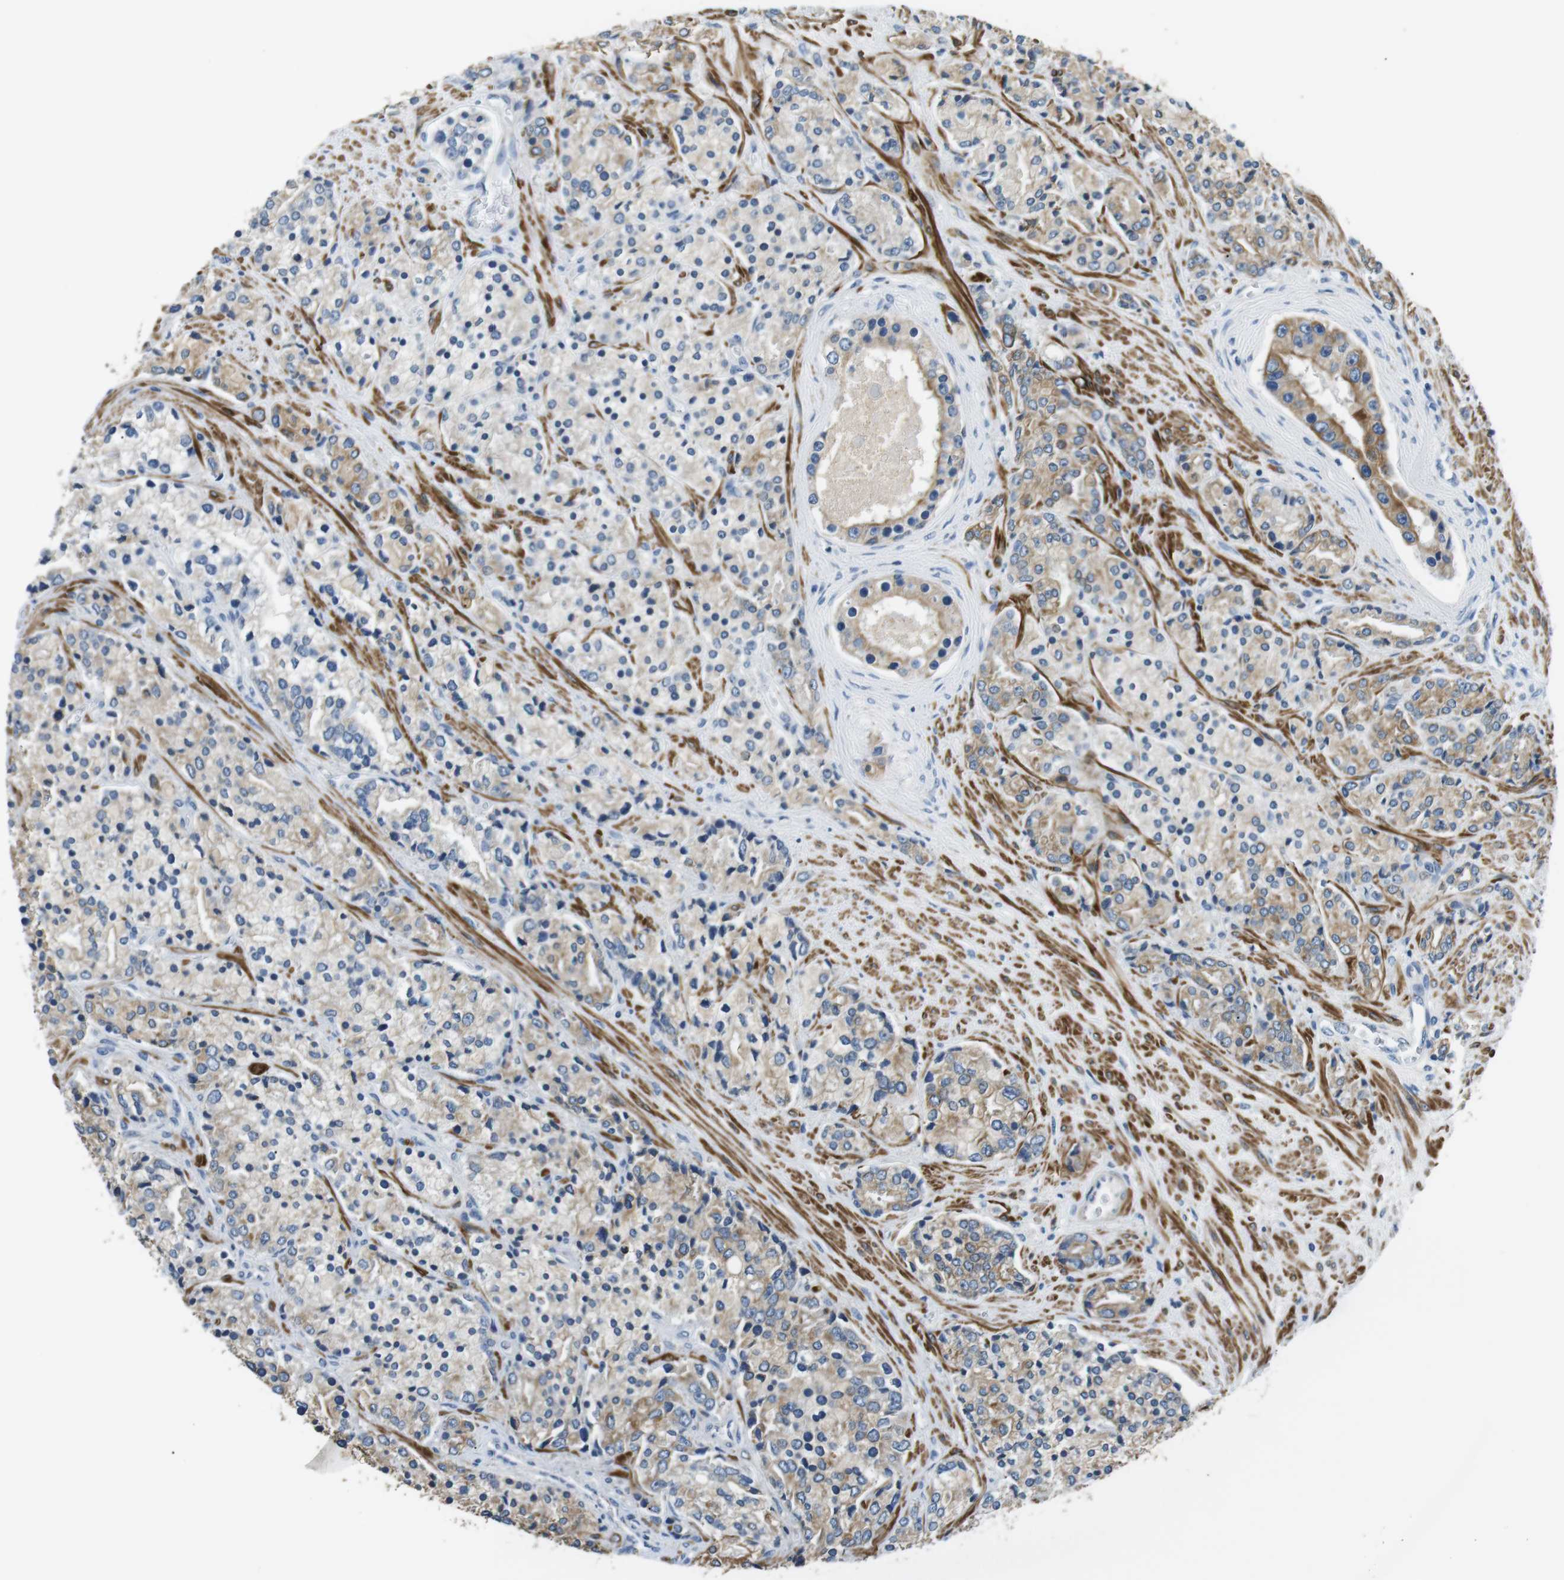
{"staining": {"intensity": "weak", "quantity": "<25%", "location": "cytoplasmic/membranous"}, "tissue": "prostate cancer", "cell_type": "Tumor cells", "image_type": "cancer", "snomed": [{"axis": "morphology", "description": "Adenocarcinoma, High grade"}, {"axis": "topography", "description": "Prostate"}], "caption": "Micrograph shows no protein staining in tumor cells of prostate high-grade adenocarcinoma tissue.", "gene": "UNC5CL", "patient": {"sex": "male", "age": 71}}